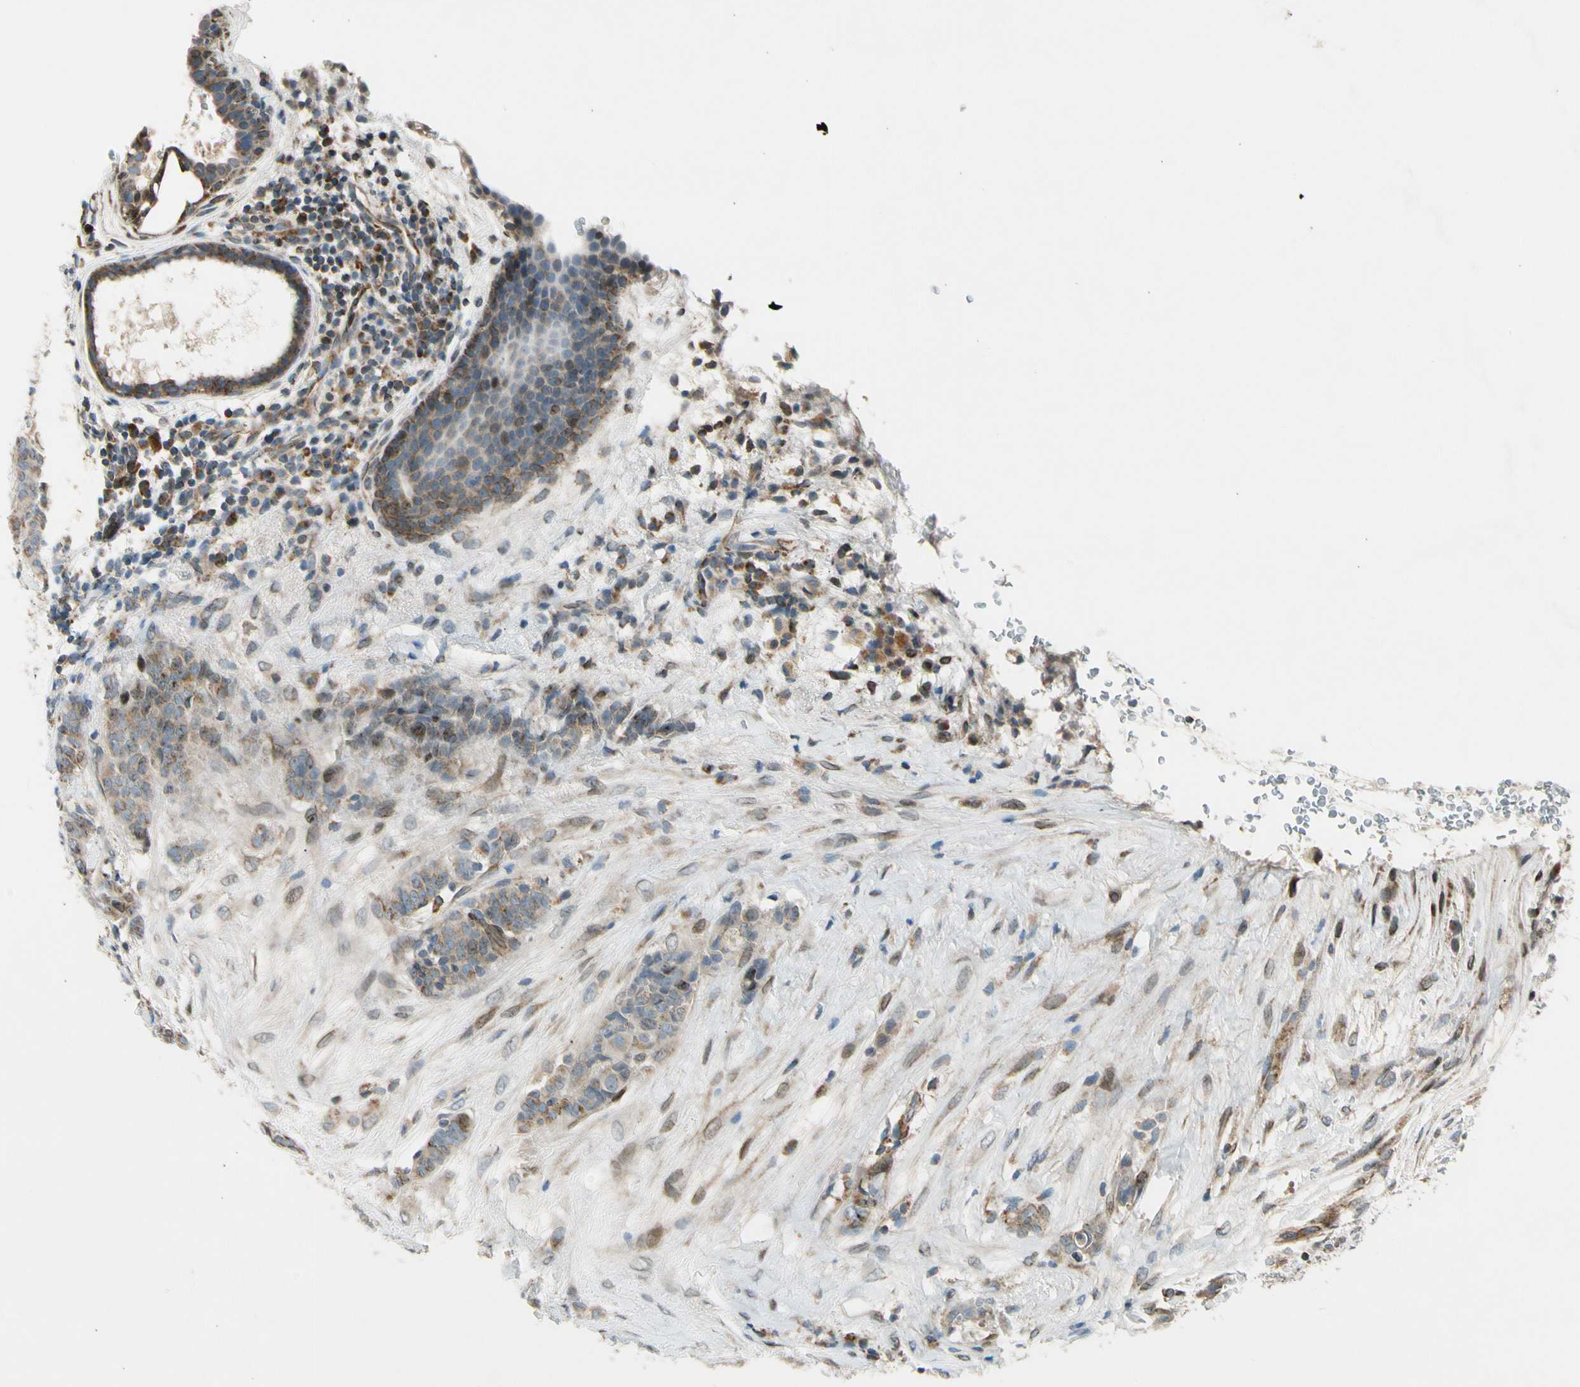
{"staining": {"intensity": "weak", "quantity": "25%-75%", "location": "cytoplasmic/membranous"}, "tissue": "breast cancer", "cell_type": "Tumor cells", "image_type": "cancer", "snomed": [{"axis": "morphology", "description": "Duct carcinoma"}, {"axis": "topography", "description": "Breast"}], "caption": "This micrograph shows immunohistochemistry staining of human infiltrating ductal carcinoma (breast), with low weak cytoplasmic/membranous expression in approximately 25%-75% of tumor cells.", "gene": "NPHP3", "patient": {"sex": "female", "age": 40}}